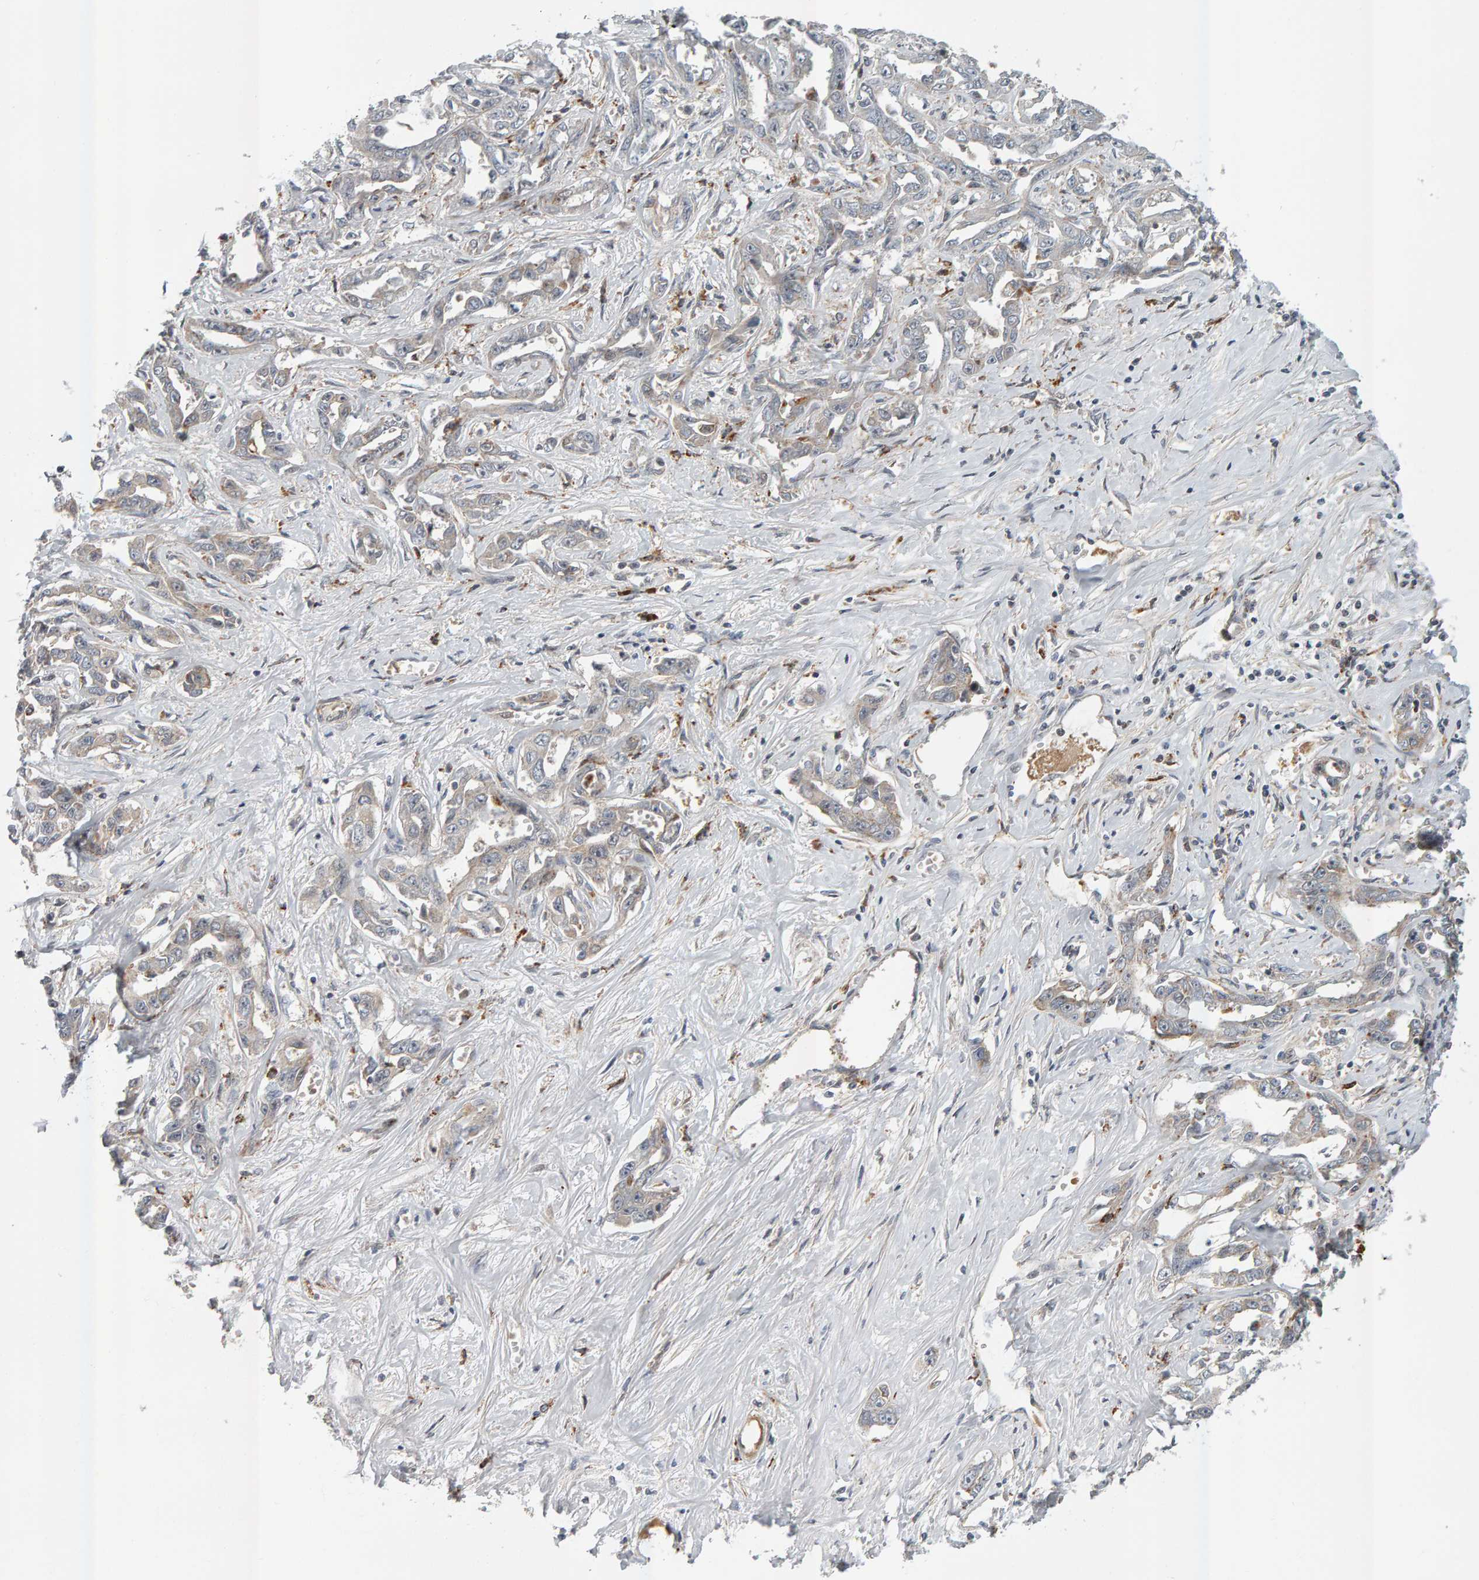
{"staining": {"intensity": "weak", "quantity": "<25%", "location": "cytoplasmic/membranous"}, "tissue": "liver cancer", "cell_type": "Tumor cells", "image_type": "cancer", "snomed": [{"axis": "morphology", "description": "Cholangiocarcinoma"}, {"axis": "topography", "description": "Liver"}], "caption": "A high-resolution image shows IHC staining of liver cholangiocarcinoma, which shows no significant positivity in tumor cells.", "gene": "ZNF160", "patient": {"sex": "male", "age": 59}}